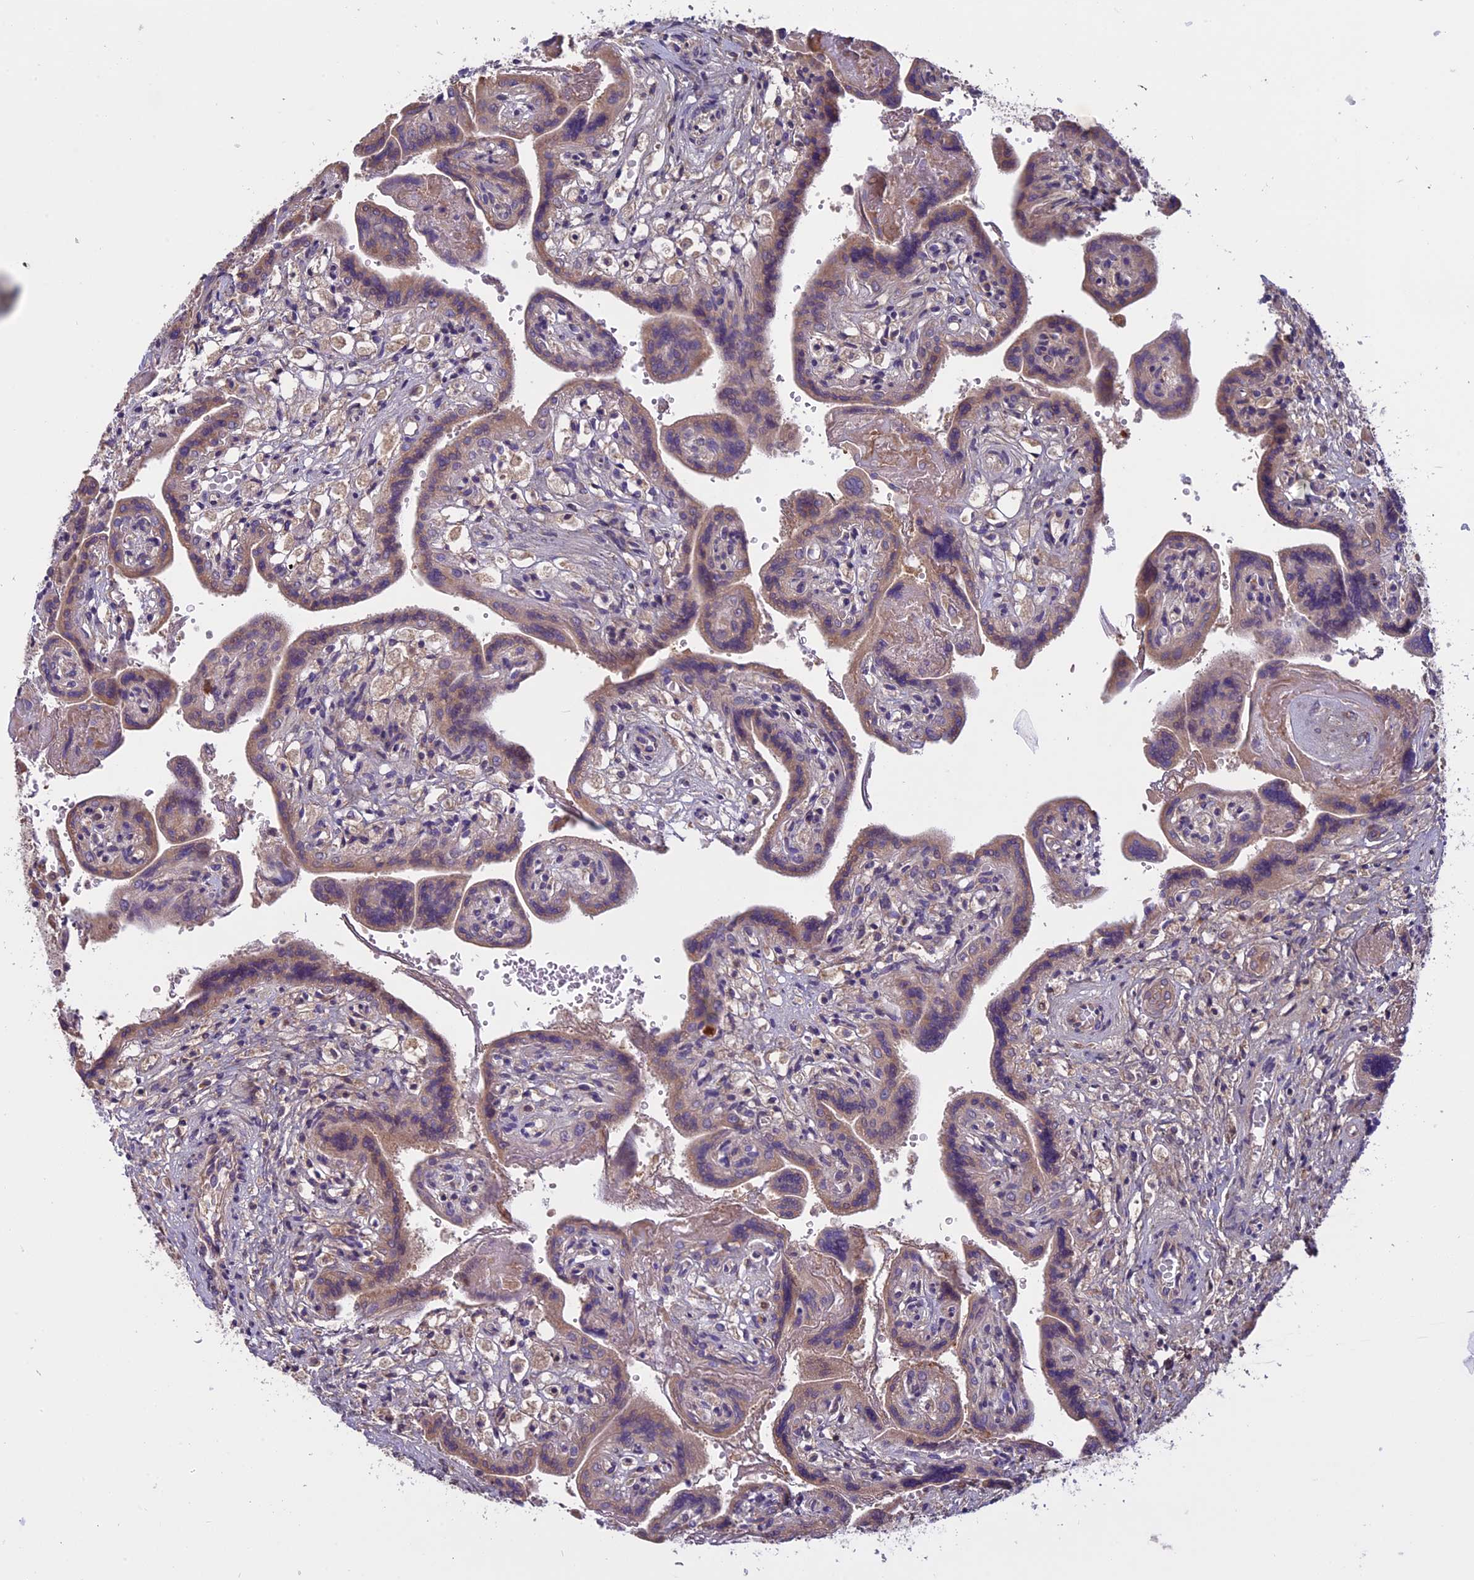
{"staining": {"intensity": "weak", "quantity": ">75%", "location": "cytoplasmic/membranous"}, "tissue": "placenta", "cell_type": "Trophoblastic cells", "image_type": "normal", "snomed": [{"axis": "morphology", "description": "Normal tissue, NOS"}, {"axis": "topography", "description": "Placenta"}], "caption": "Immunohistochemistry (IHC) of unremarkable human placenta demonstrates low levels of weak cytoplasmic/membranous staining in approximately >75% of trophoblastic cells. Ihc stains the protein of interest in brown and the nuclei are stained blue.", "gene": "DCTN5", "patient": {"sex": "female", "age": 37}}